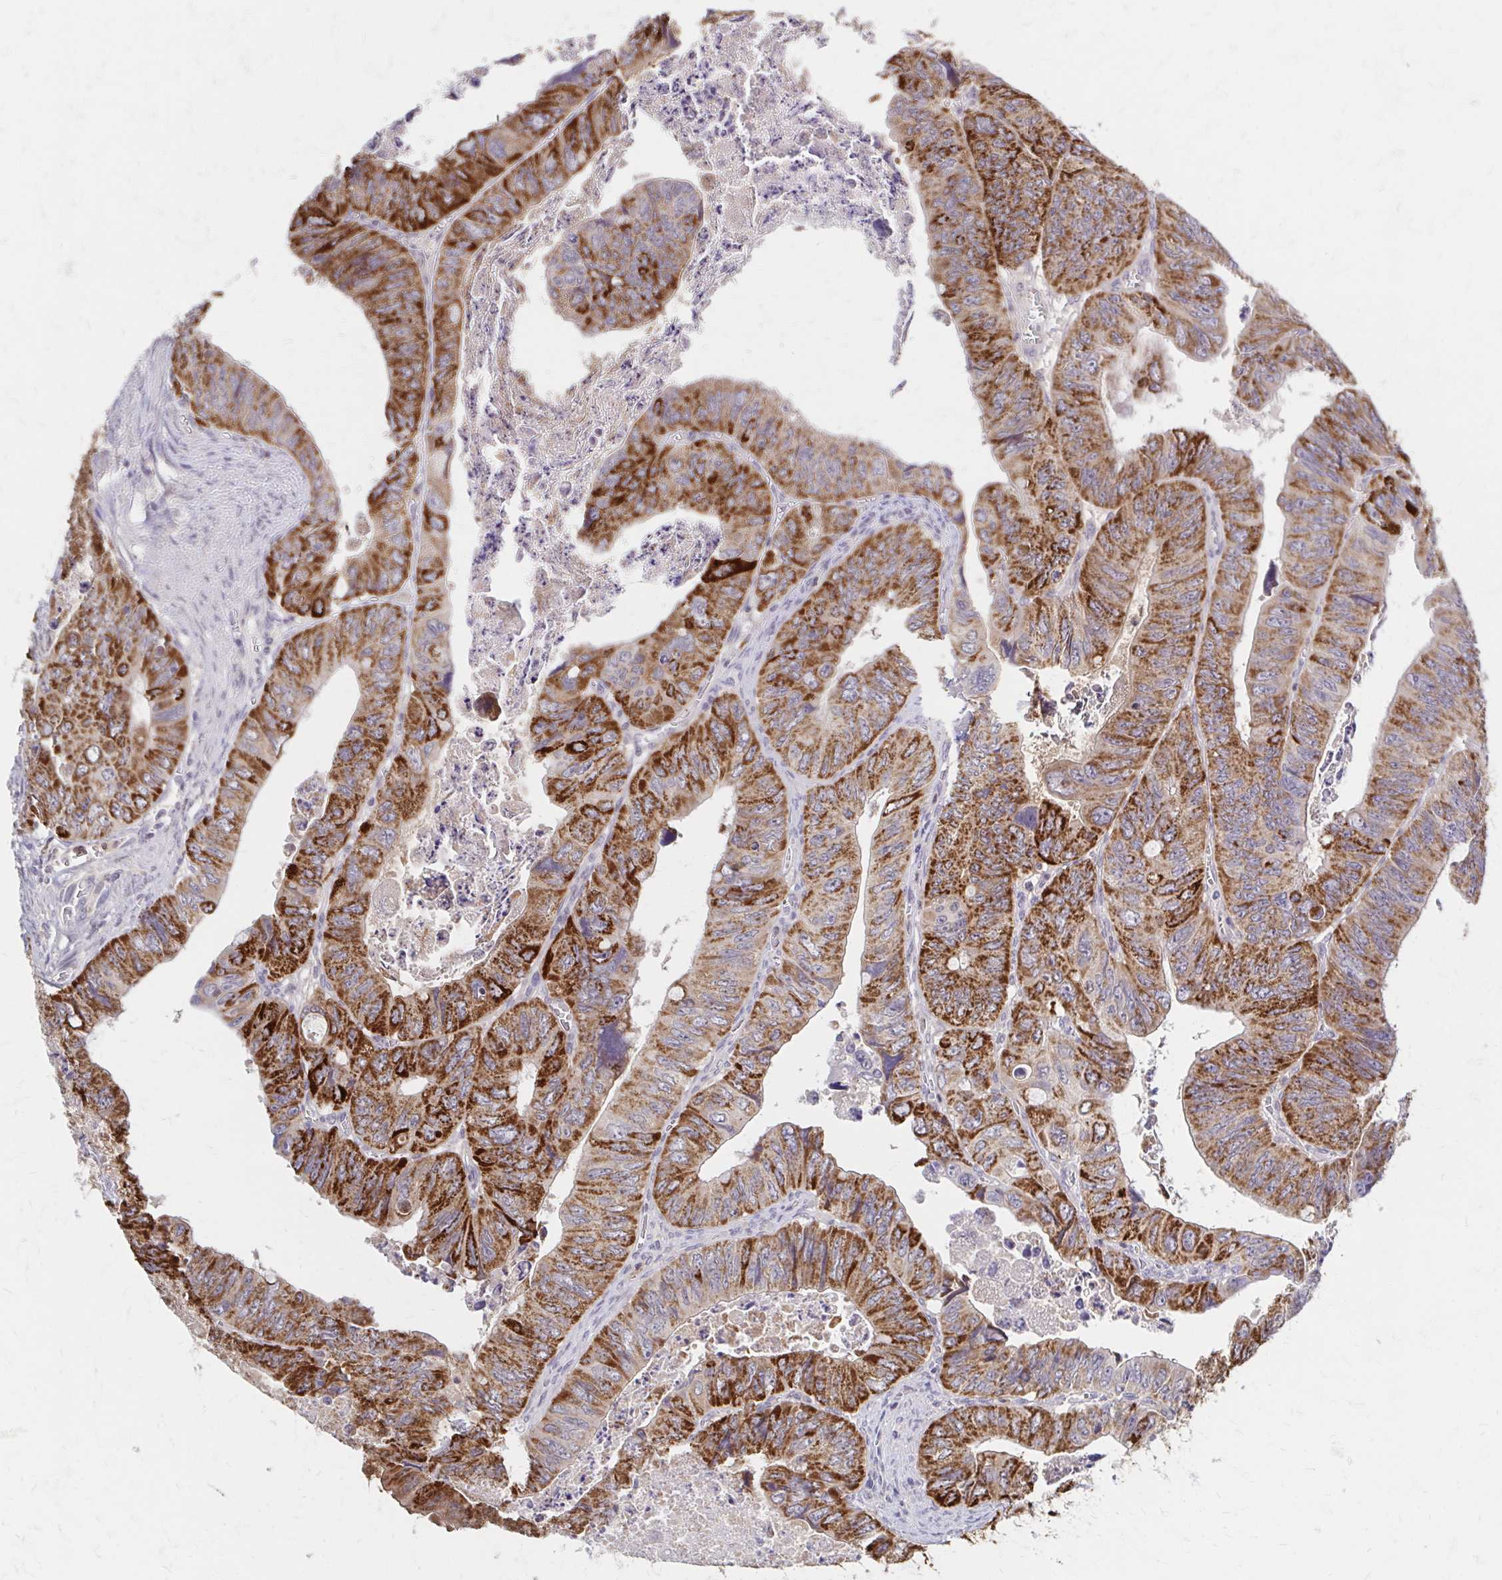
{"staining": {"intensity": "strong", "quantity": ">75%", "location": "cytoplasmic/membranous"}, "tissue": "colorectal cancer", "cell_type": "Tumor cells", "image_type": "cancer", "snomed": [{"axis": "morphology", "description": "Adenocarcinoma, NOS"}, {"axis": "topography", "description": "Colon"}], "caption": "The image shows immunohistochemical staining of adenocarcinoma (colorectal). There is strong cytoplasmic/membranous positivity is present in about >75% of tumor cells.", "gene": "HMGCS2", "patient": {"sex": "female", "age": 84}}